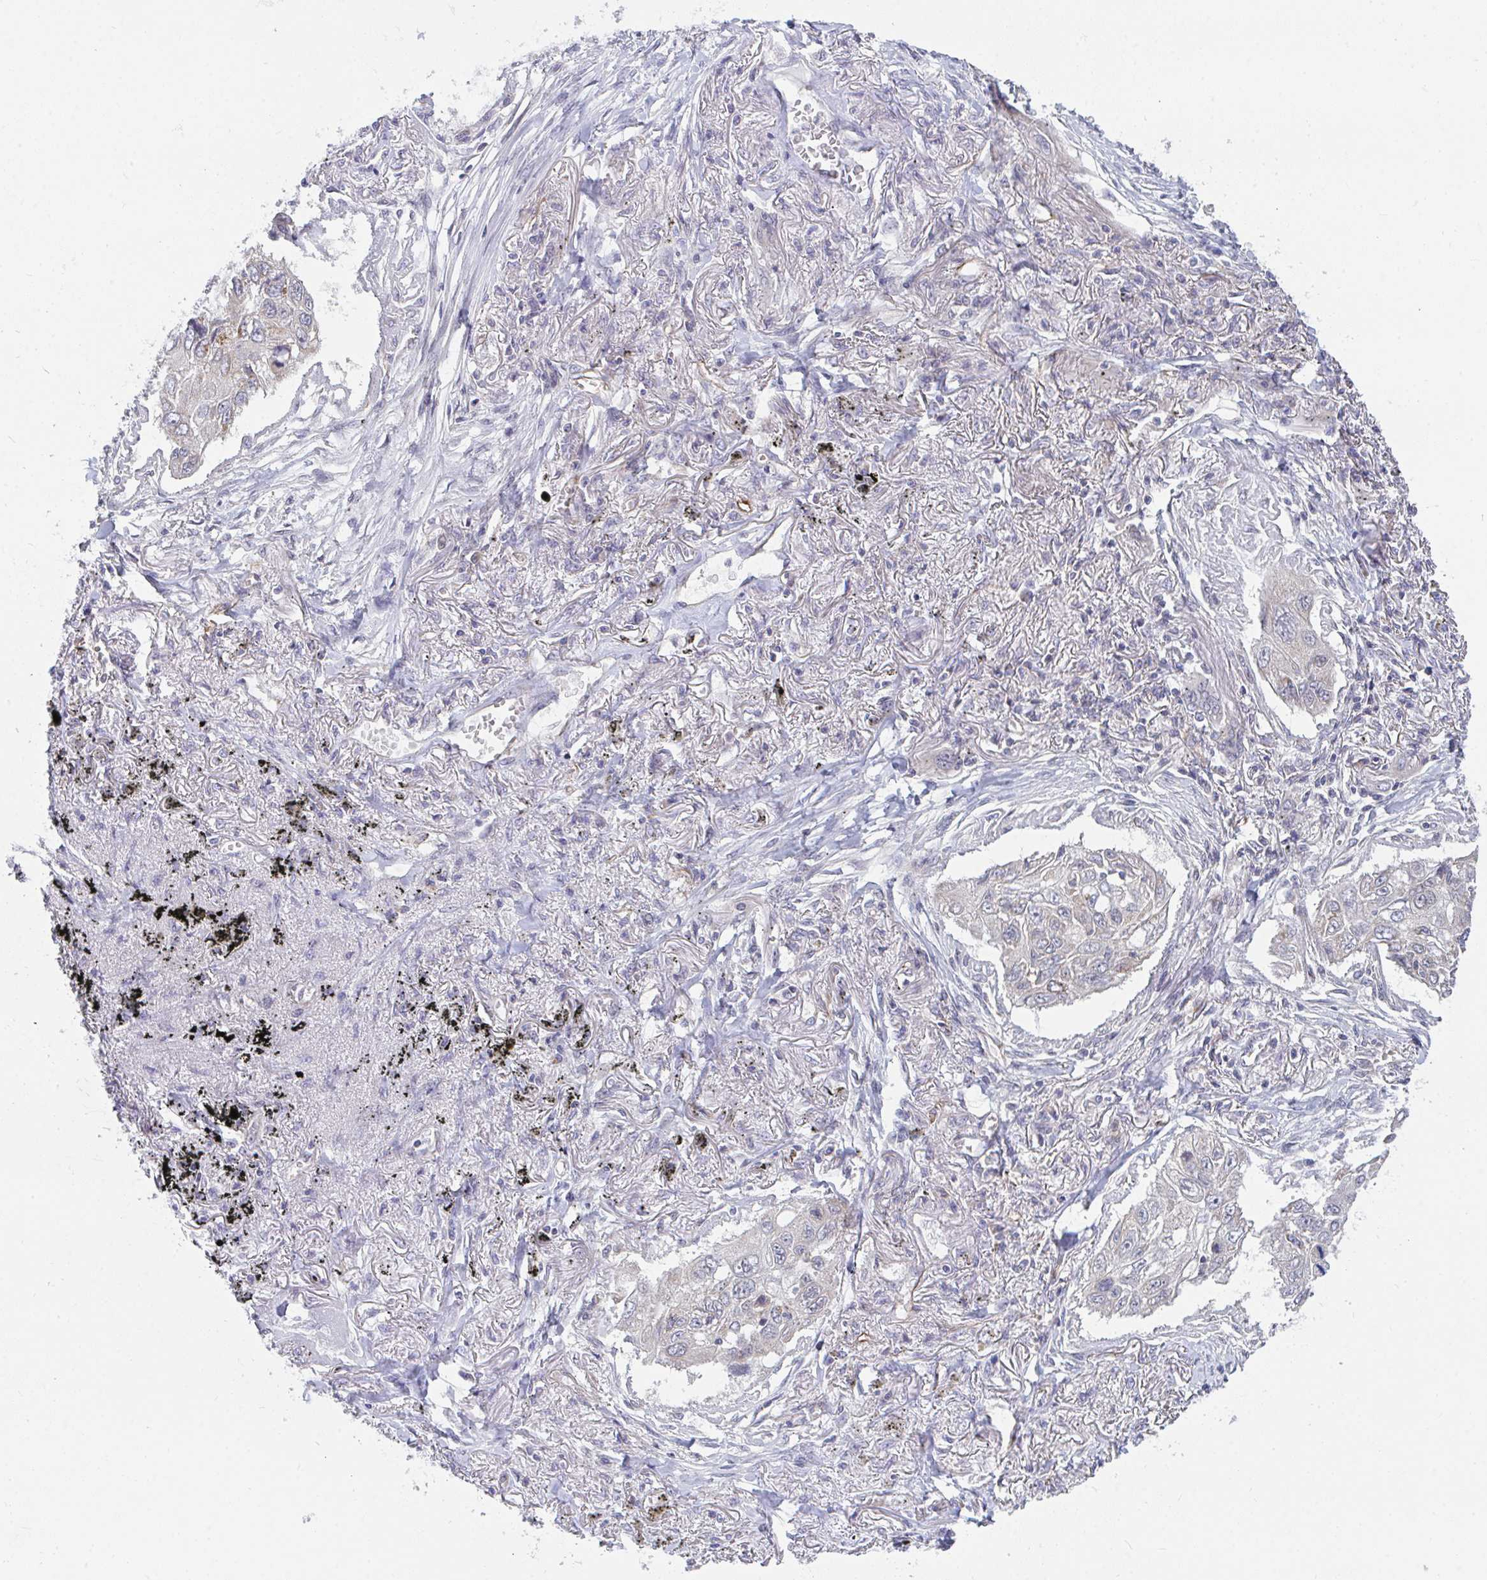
{"staining": {"intensity": "negative", "quantity": "none", "location": "none"}, "tissue": "lung cancer", "cell_type": "Tumor cells", "image_type": "cancer", "snomed": [{"axis": "morphology", "description": "Squamous cell carcinoma, NOS"}, {"axis": "topography", "description": "Lung"}], "caption": "Immunohistochemistry (IHC) image of human squamous cell carcinoma (lung) stained for a protein (brown), which reveals no positivity in tumor cells.", "gene": "EIF1AD", "patient": {"sex": "male", "age": 75}}